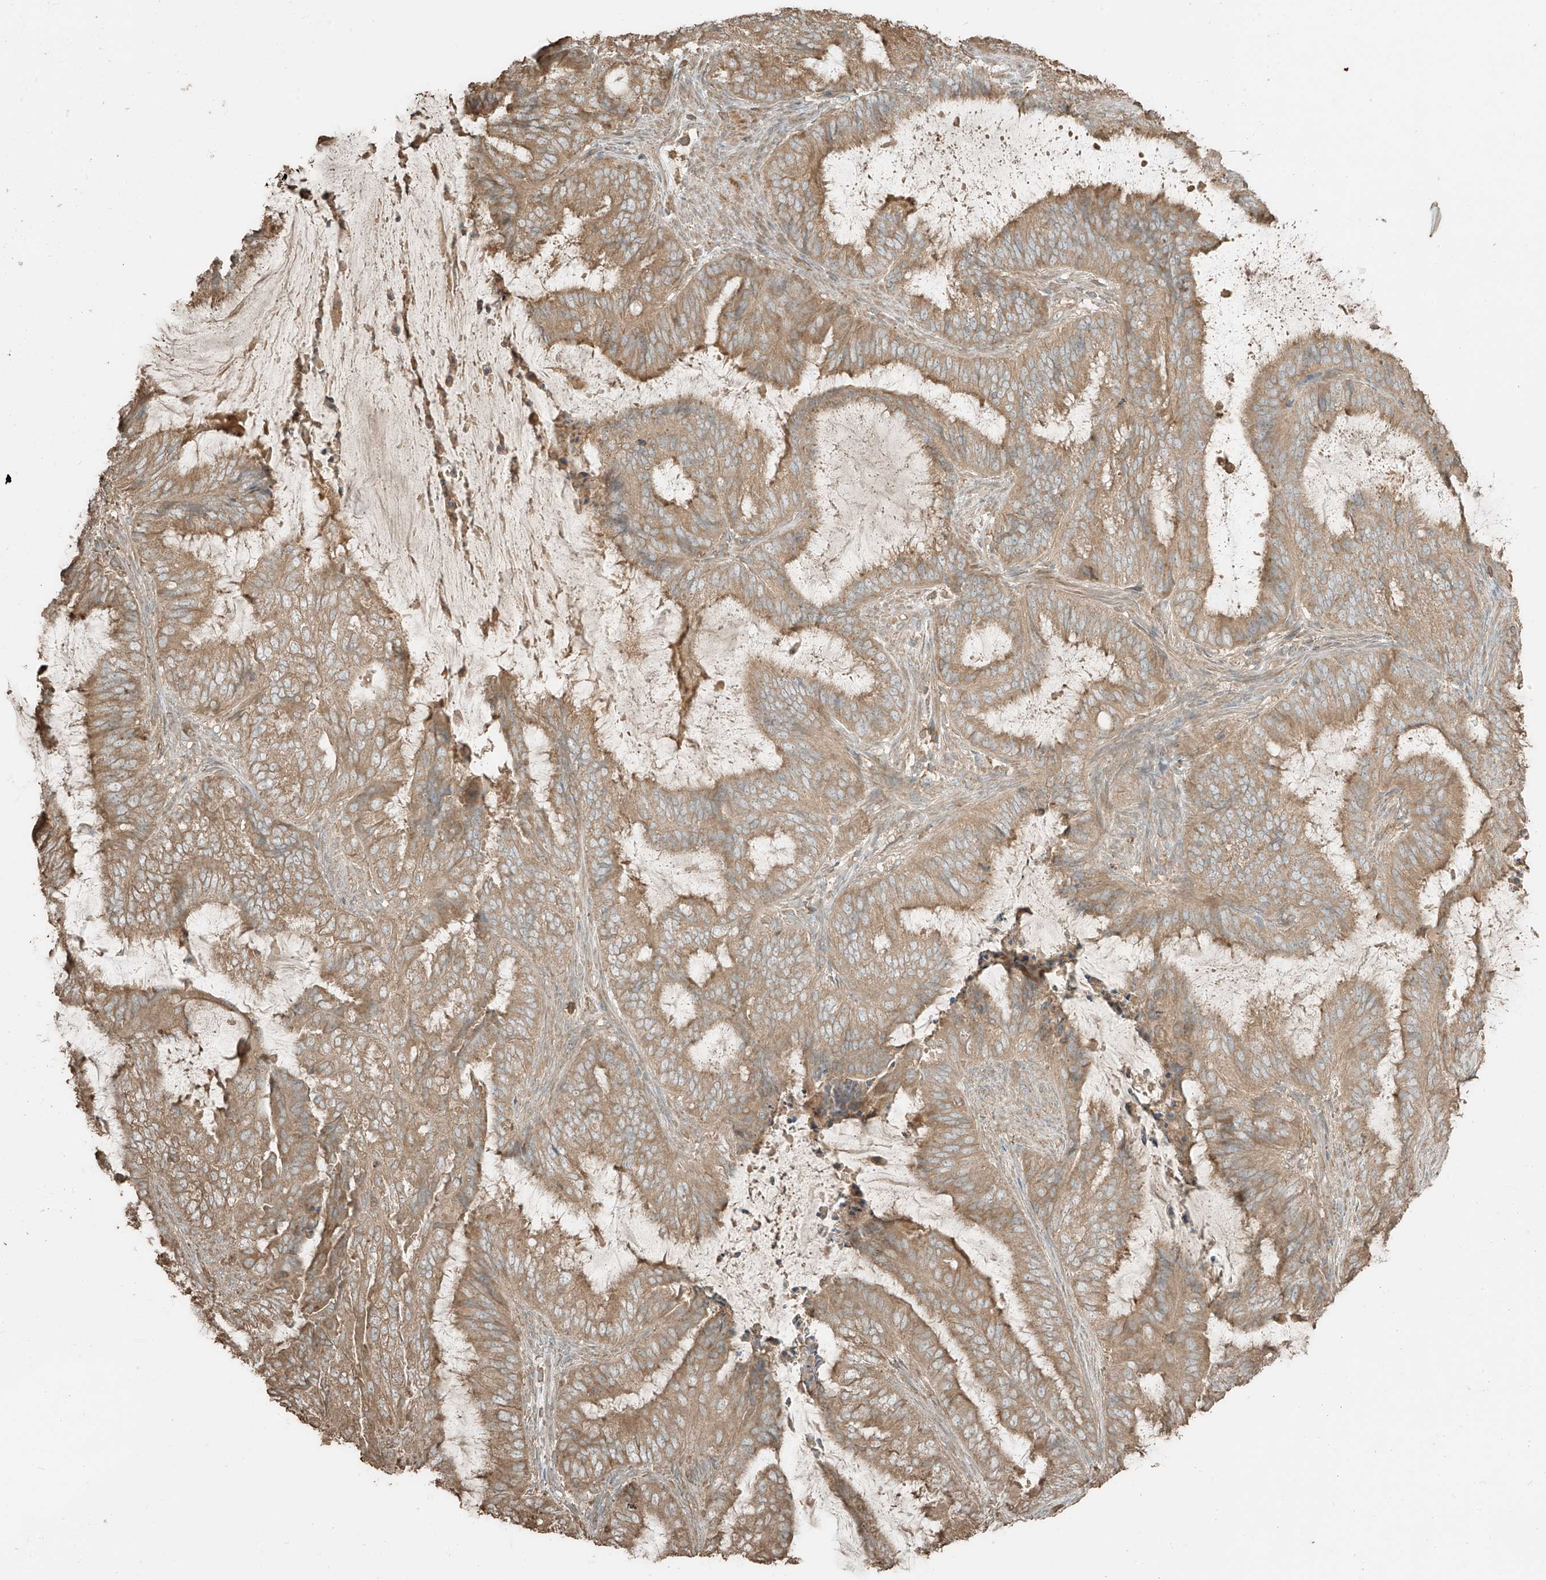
{"staining": {"intensity": "moderate", "quantity": "25%-75%", "location": "cytoplasmic/membranous"}, "tissue": "endometrial cancer", "cell_type": "Tumor cells", "image_type": "cancer", "snomed": [{"axis": "morphology", "description": "Adenocarcinoma, NOS"}, {"axis": "topography", "description": "Endometrium"}], "caption": "Tumor cells show medium levels of moderate cytoplasmic/membranous positivity in about 25%-75% of cells in human adenocarcinoma (endometrial).", "gene": "RFTN2", "patient": {"sex": "female", "age": 51}}